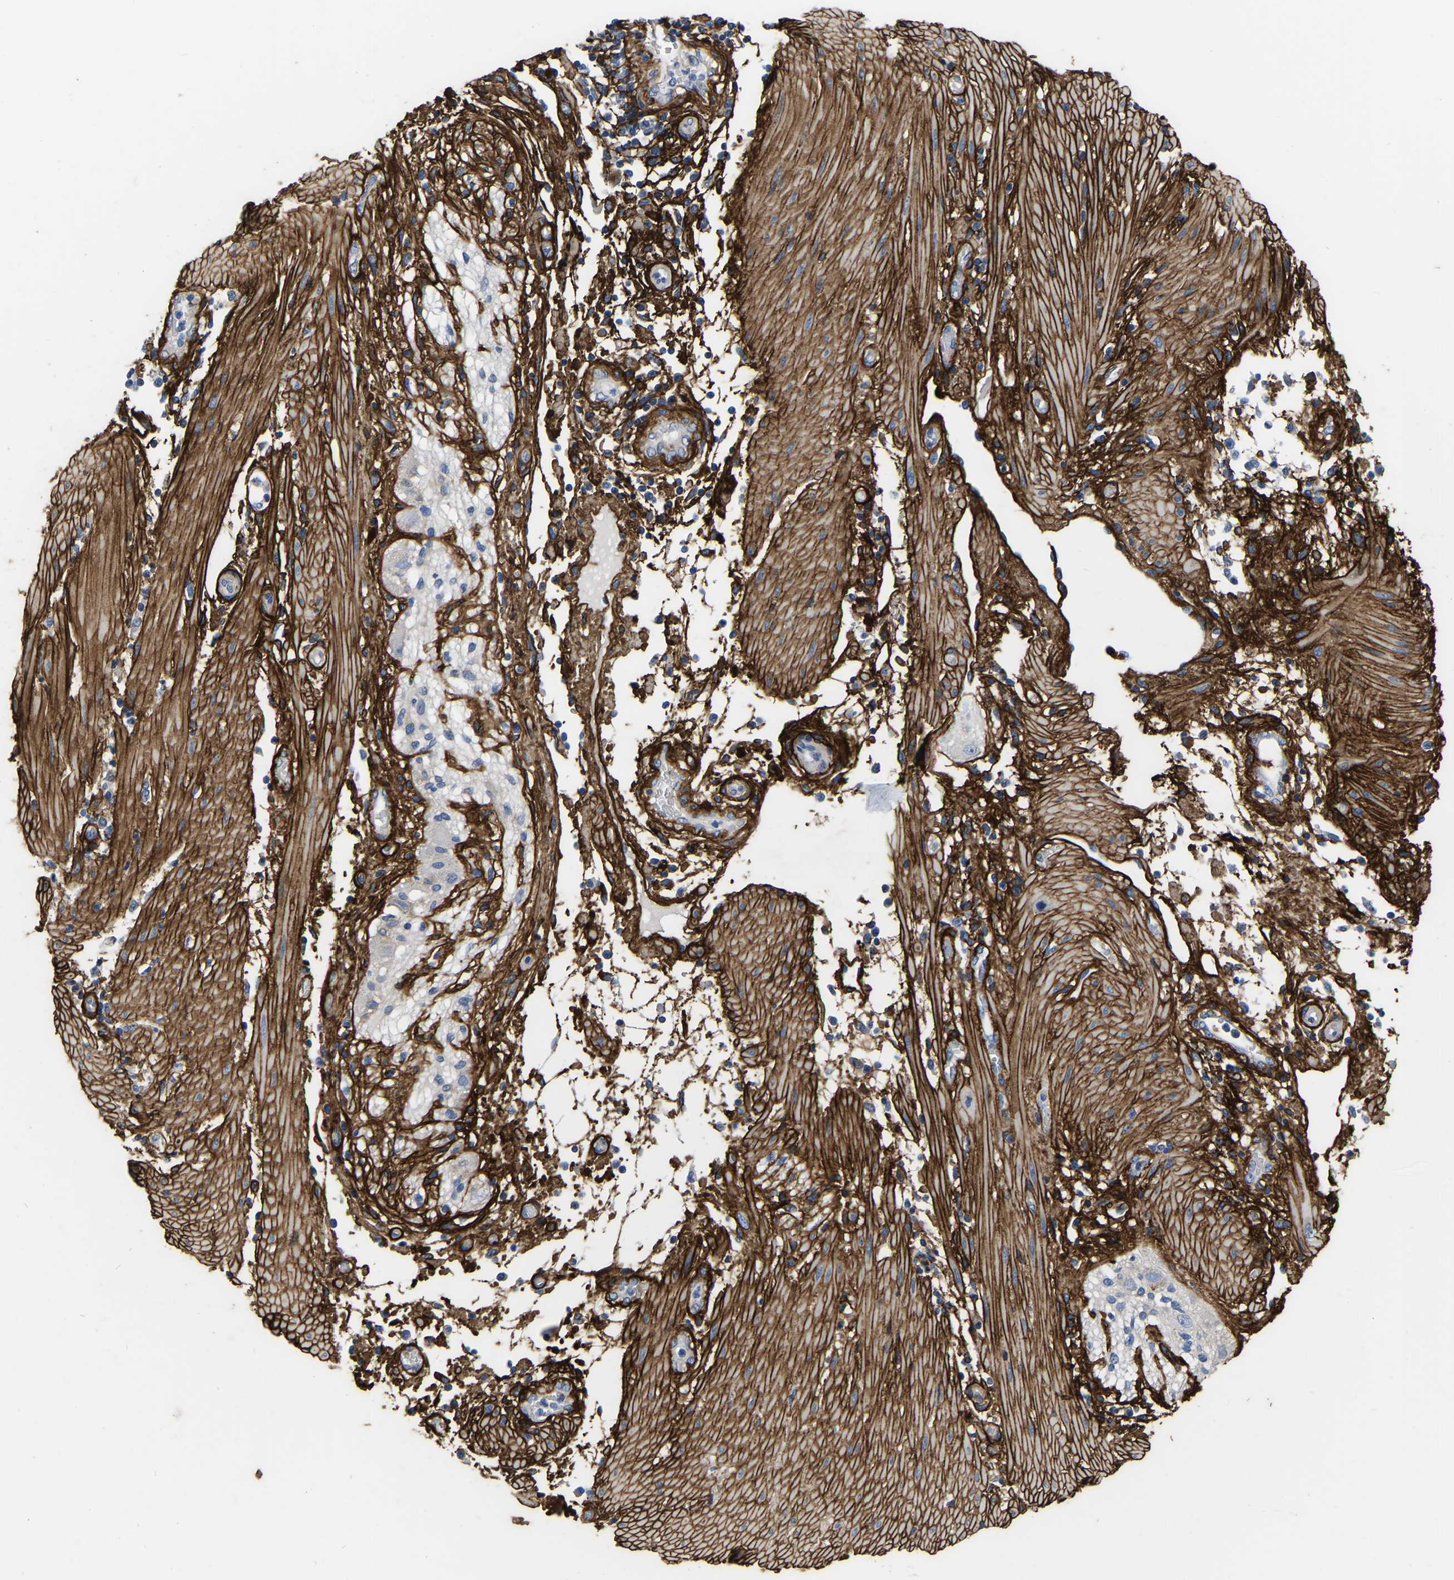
{"staining": {"intensity": "negative", "quantity": "none", "location": "none"}, "tissue": "pancreatic cancer", "cell_type": "Tumor cells", "image_type": "cancer", "snomed": [{"axis": "morphology", "description": "Adenocarcinoma, NOS"}, {"axis": "topography", "description": "Pancreas"}], "caption": "An immunohistochemistry photomicrograph of pancreatic cancer (adenocarcinoma) is shown. There is no staining in tumor cells of pancreatic cancer (adenocarcinoma).", "gene": "COL6A1", "patient": {"sex": "female", "age": 71}}